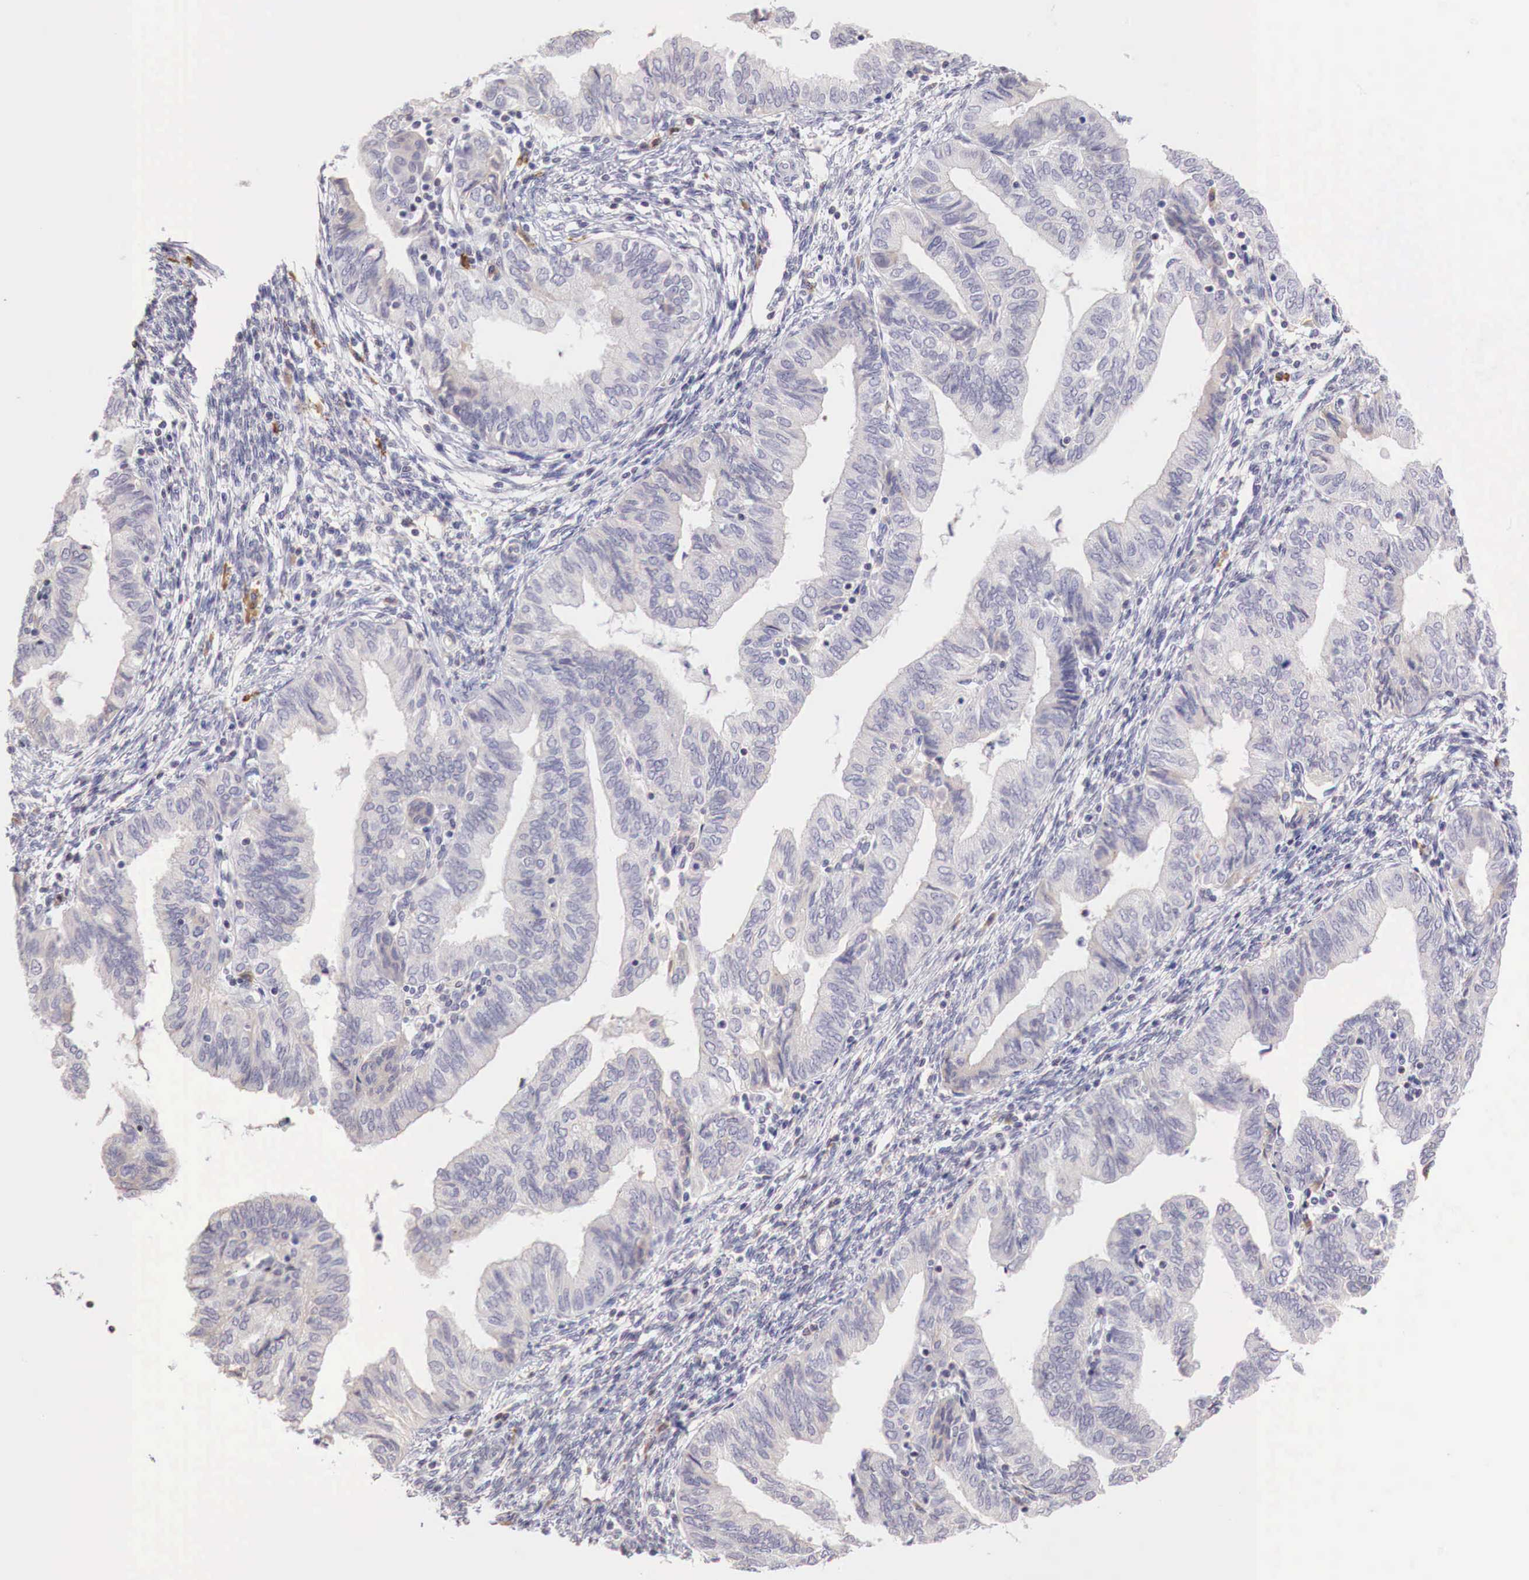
{"staining": {"intensity": "negative", "quantity": "none", "location": "none"}, "tissue": "endometrial cancer", "cell_type": "Tumor cells", "image_type": "cancer", "snomed": [{"axis": "morphology", "description": "Adenocarcinoma, NOS"}, {"axis": "topography", "description": "Endometrium"}], "caption": "IHC micrograph of neoplastic tissue: adenocarcinoma (endometrial) stained with DAB demonstrates no significant protein positivity in tumor cells.", "gene": "XPNPEP2", "patient": {"sex": "female", "age": 51}}